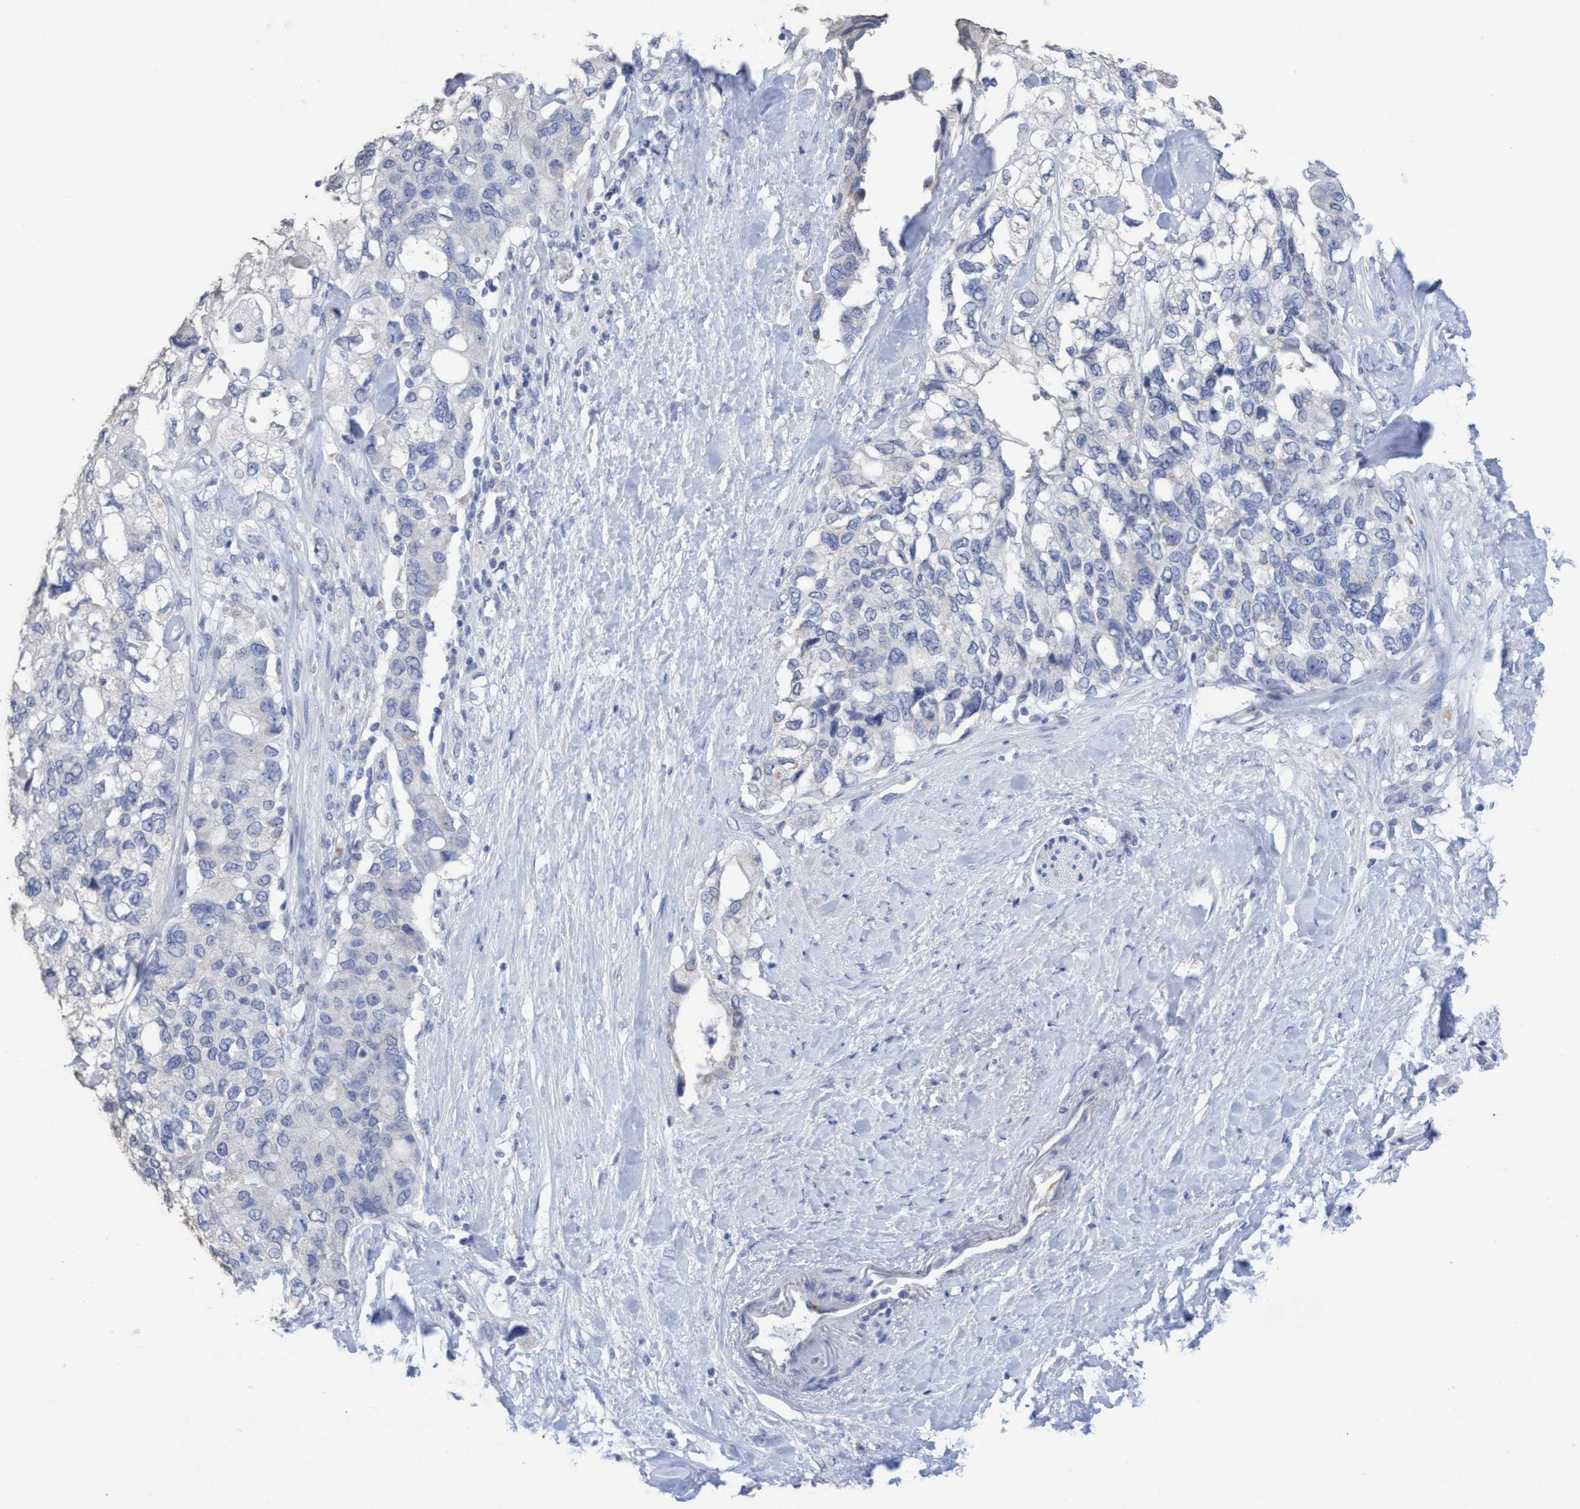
{"staining": {"intensity": "negative", "quantity": "none", "location": "none"}, "tissue": "pancreatic cancer", "cell_type": "Tumor cells", "image_type": "cancer", "snomed": [{"axis": "morphology", "description": "Adenocarcinoma, NOS"}, {"axis": "topography", "description": "Pancreas"}], "caption": "The histopathology image shows no significant expression in tumor cells of pancreatic cancer (adenocarcinoma). Brightfield microscopy of immunohistochemistry (IHC) stained with DAB (3,3'-diaminobenzidine) (brown) and hematoxylin (blue), captured at high magnification.", "gene": "RSAD1", "patient": {"sex": "female", "age": 56}}